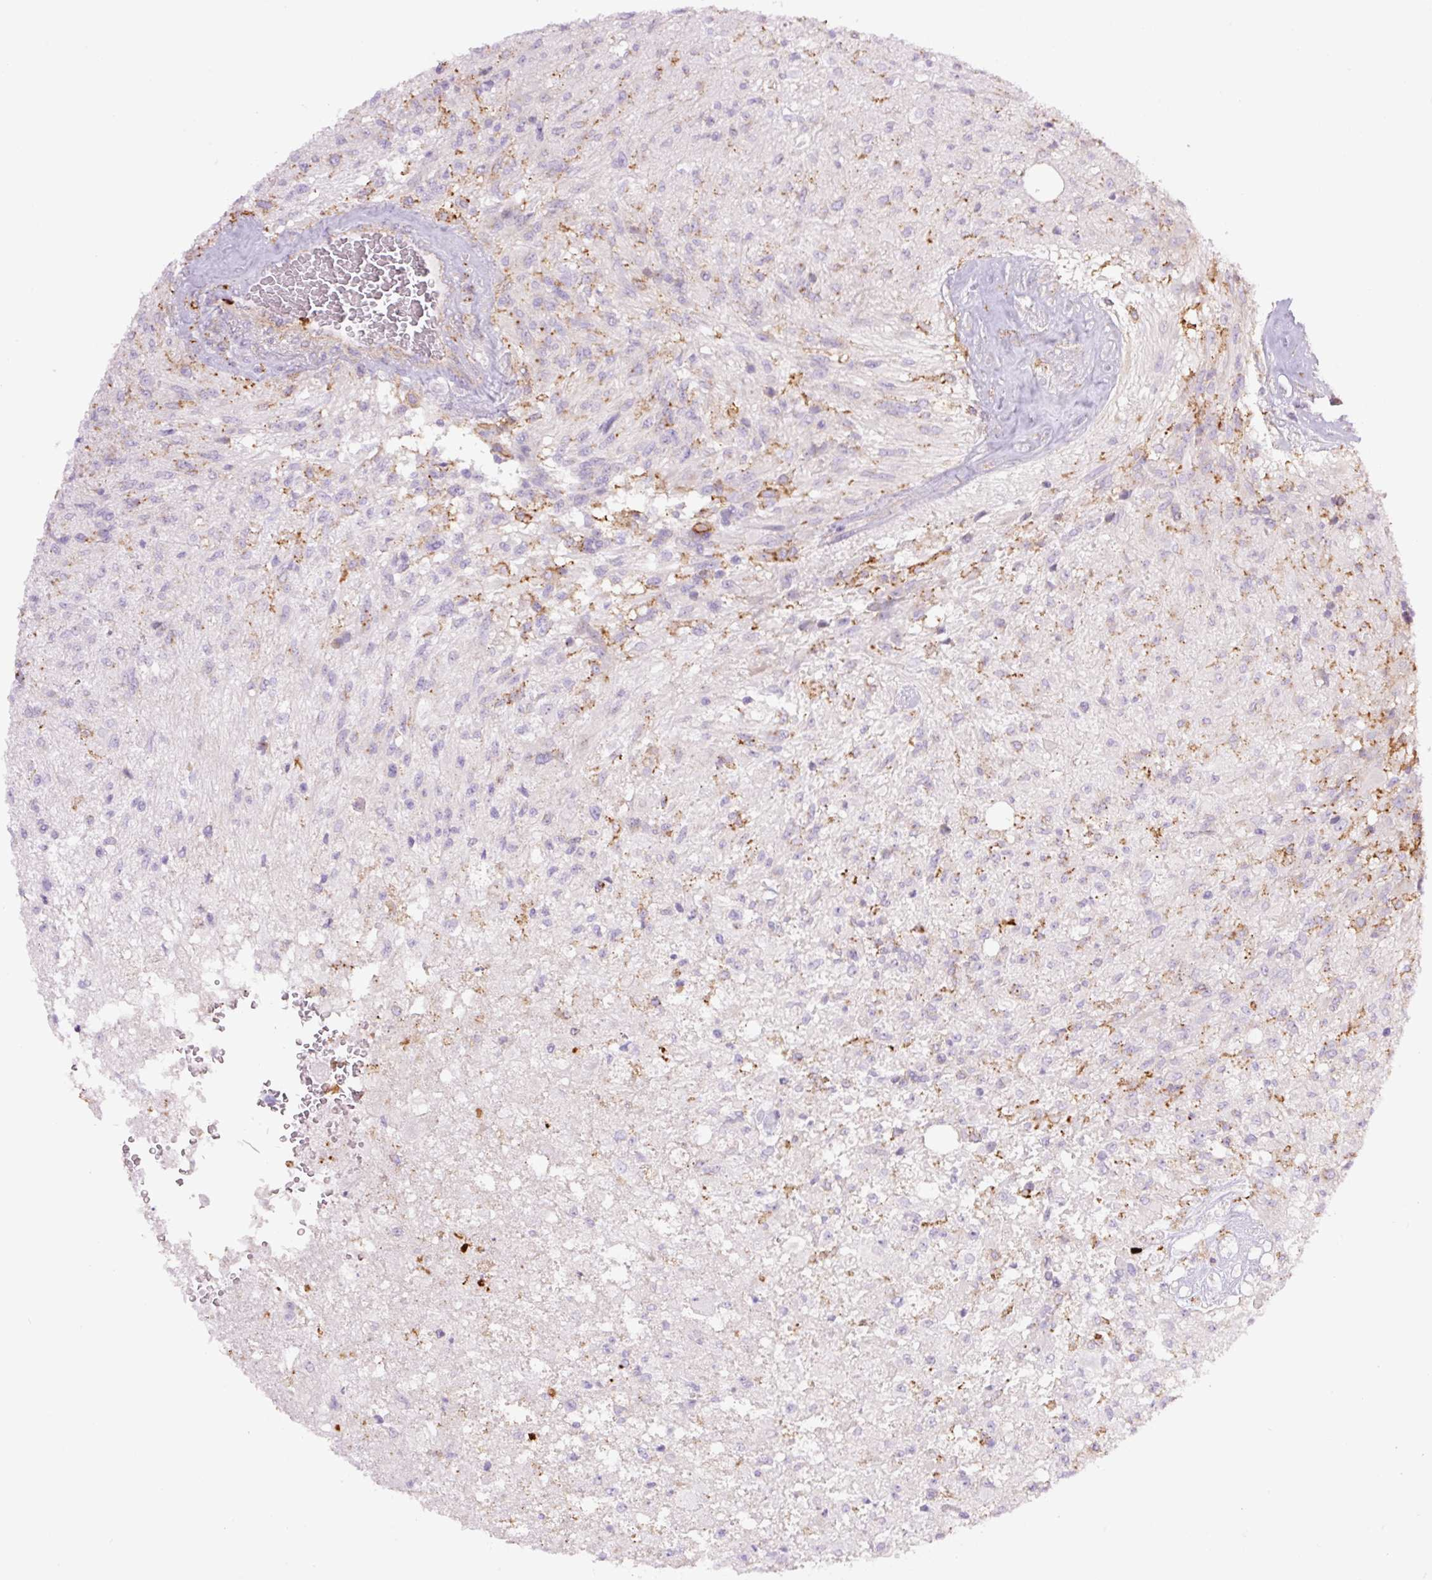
{"staining": {"intensity": "moderate", "quantity": "<25%", "location": "cytoplasmic/membranous"}, "tissue": "glioma", "cell_type": "Tumor cells", "image_type": "cancer", "snomed": [{"axis": "morphology", "description": "Glioma, malignant, High grade"}, {"axis": "topography", "description": "Brain"}], "caption": "Human glioma stained with a protein marker exhibits moderate staining in tumor cells.", "gene": "SH2D6", "patient": {"sex": "male", "age": 56}}